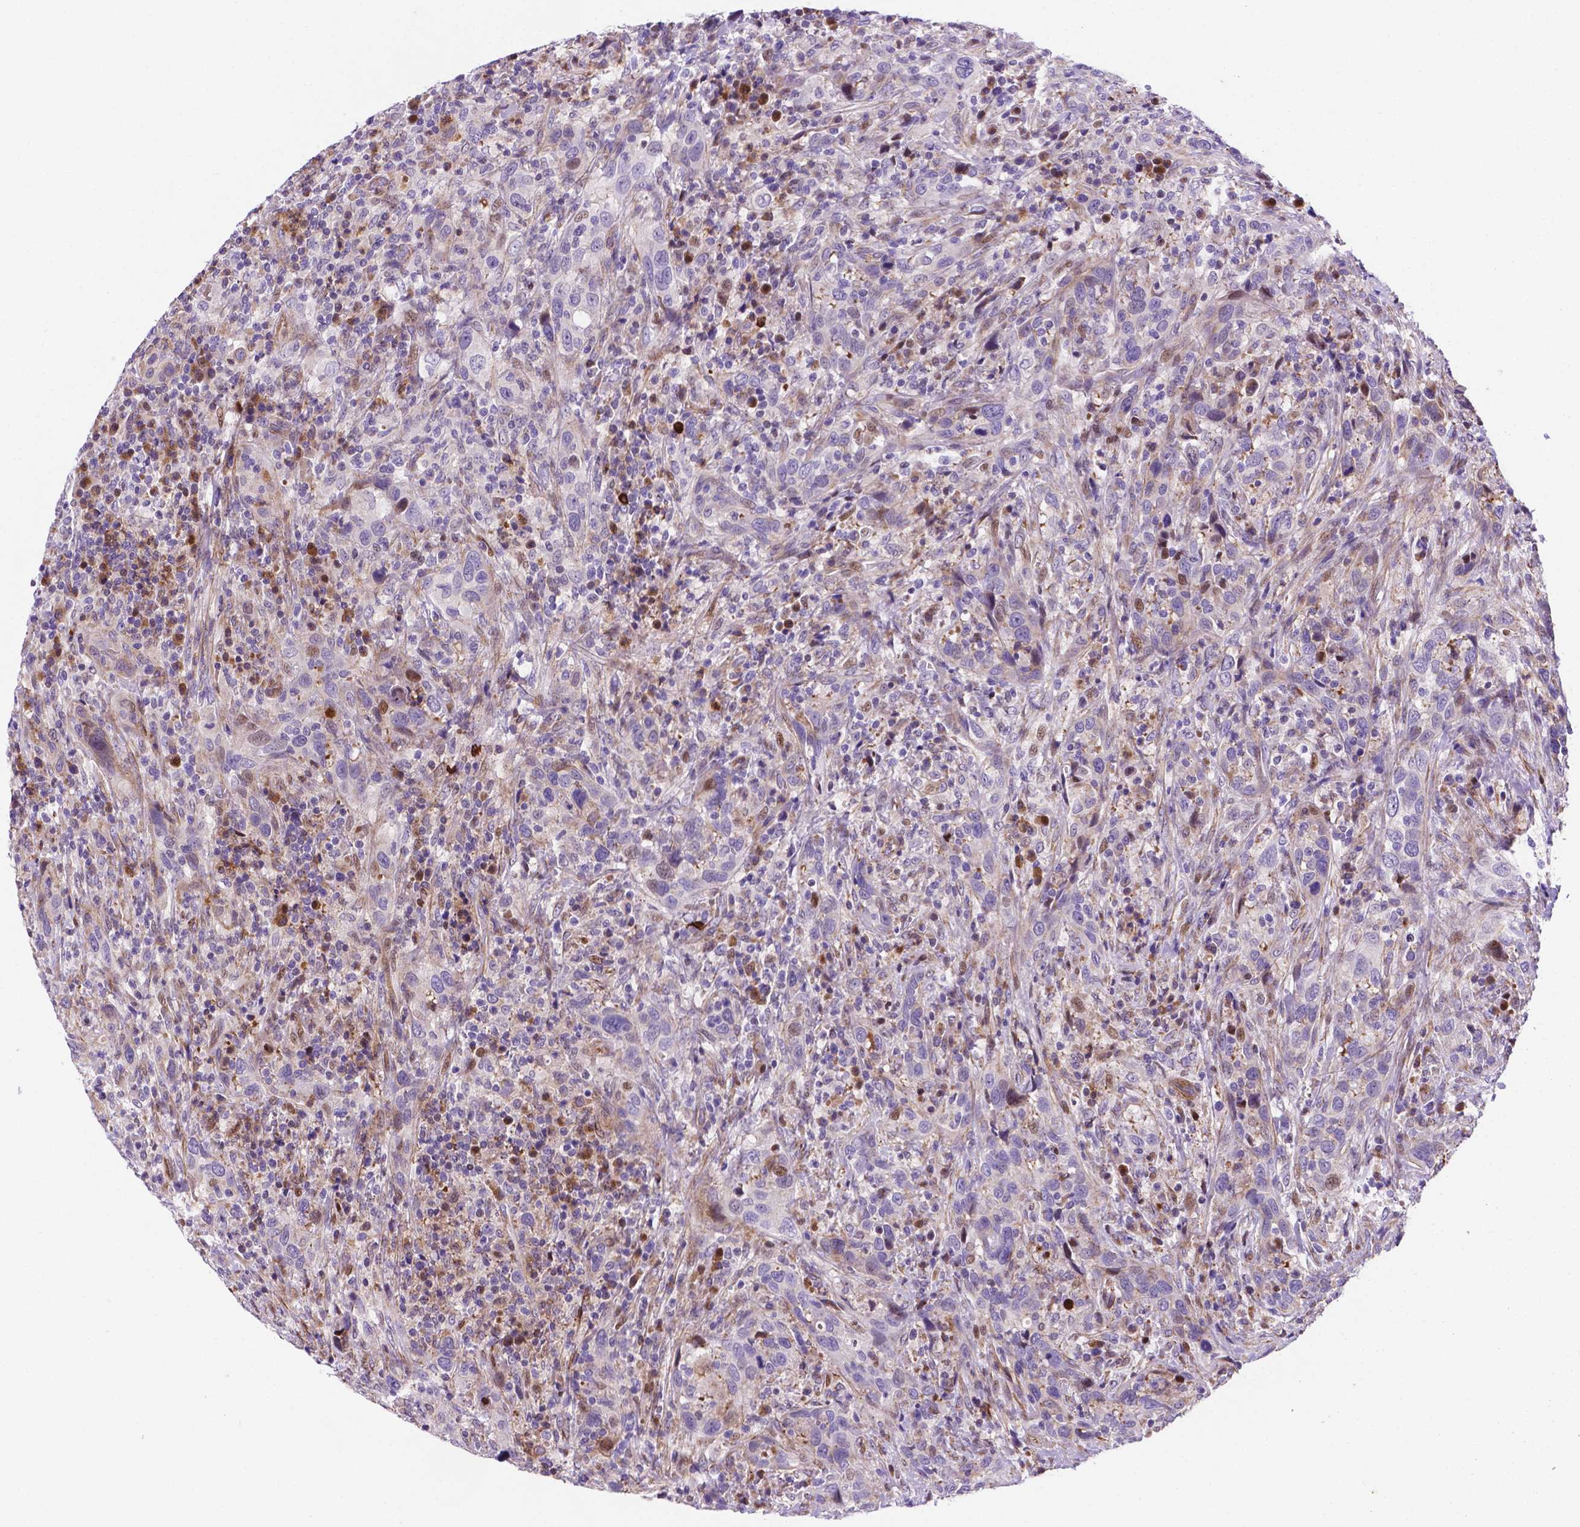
{"staining": {"intensity": "moderate", "quantity": "<25%", "location": "nuclear"}, "tissue": "urothelial cancer", "cell_type": "Tumor cells", "image_type": "cancer", "snomed": [{"axis": "morphology", "description": "Urothelial carcinoma, NOS"}, {"axis": "morphology", "description": "Urothelial carcinoma, High grade"}, {"axis": "topography", "description": "Urinary bladder"}], "caption": "Moderate nuclear protein expression is appreciated in approximately <25% of tumor cells in transitional cell carcinoma.", "gene": "TM4SF20", "patient": {"sex": "female", "age": 64}}